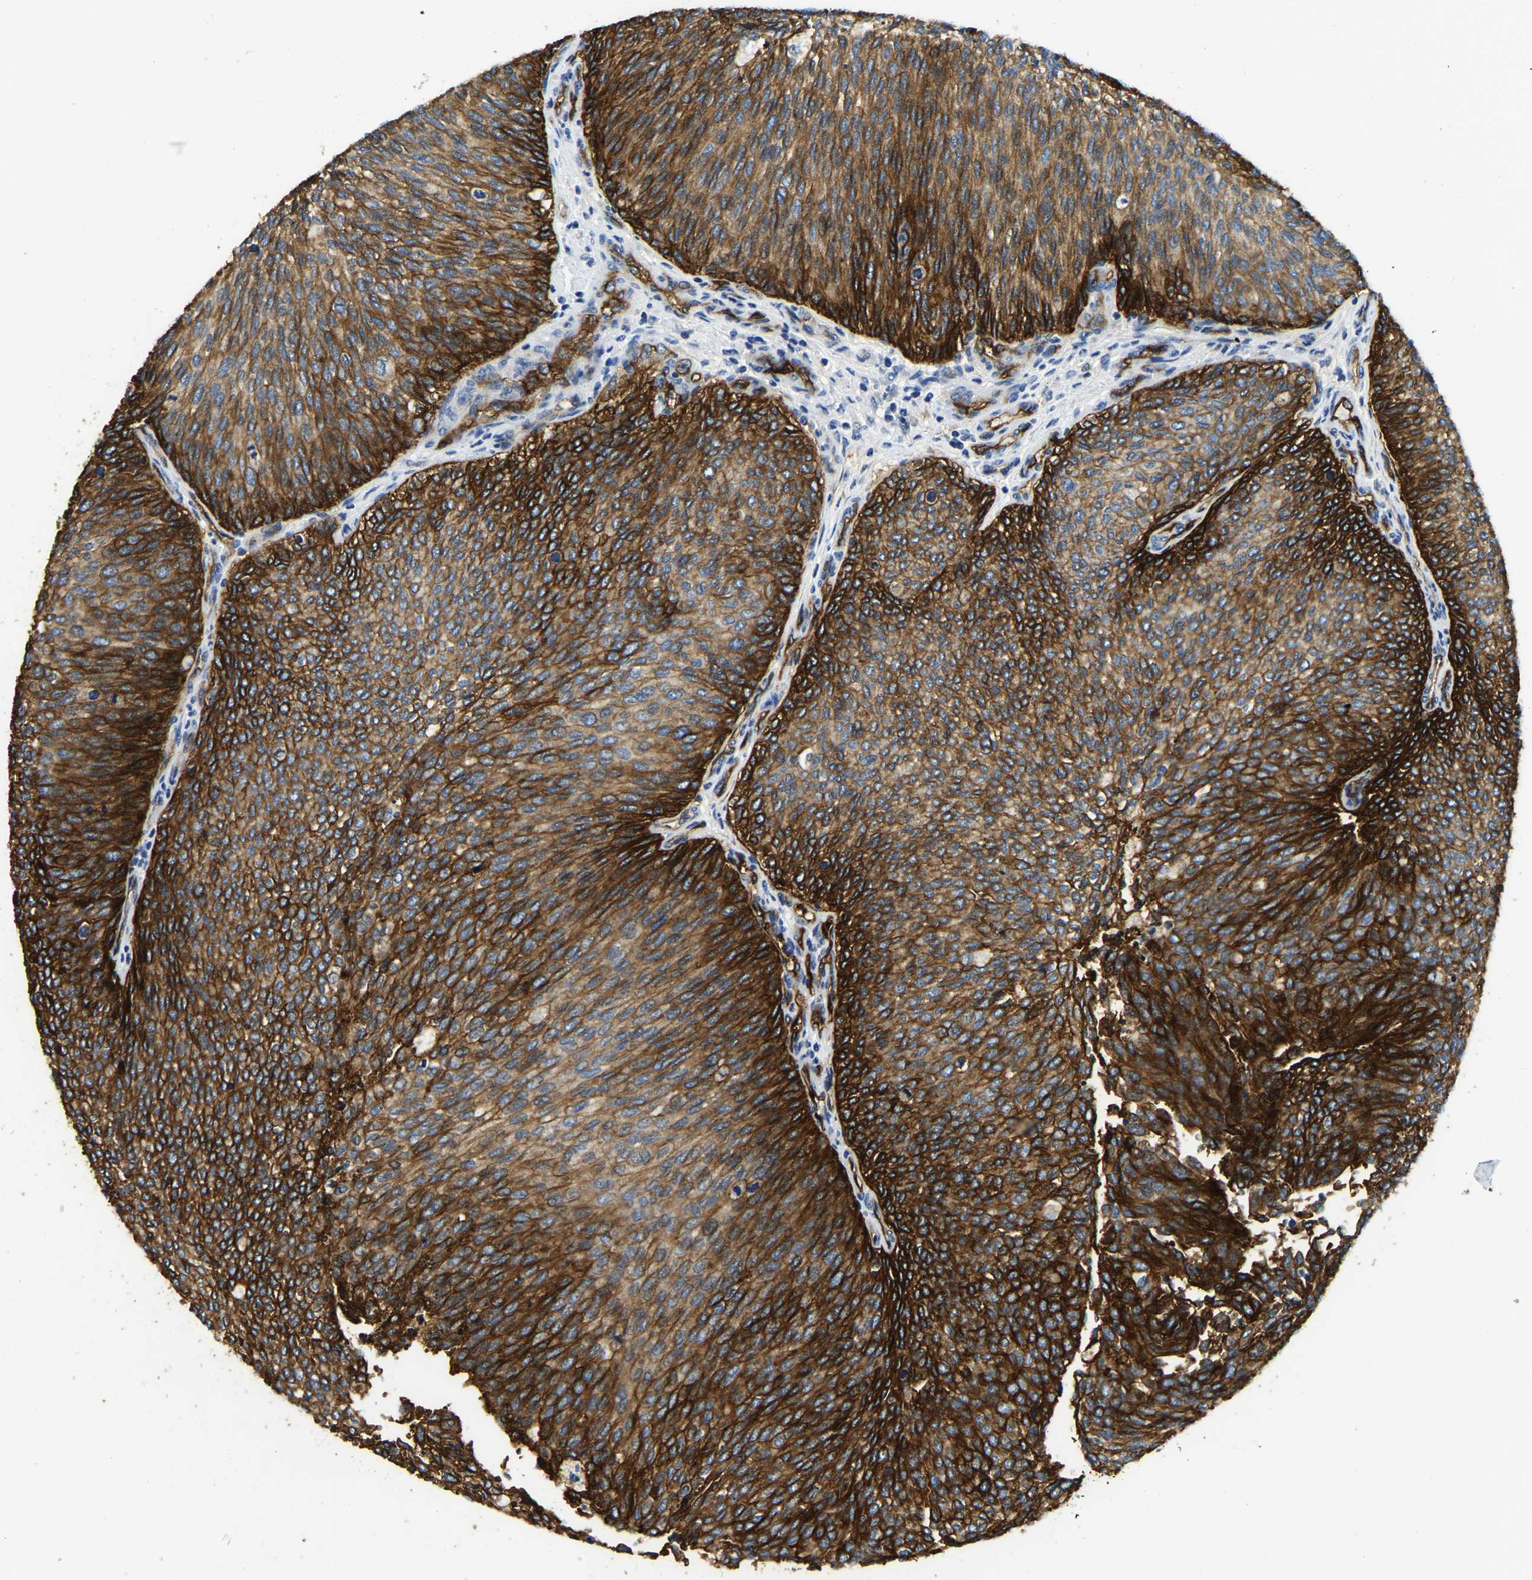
{"staining": {"intensity": "strong", "quantity": ">75%", "location": "cytoplasmic/membranous"}, "tissue": "urothelial cancer", "cell_type": "Tumor cells", "image_type": "cancer", "snomed": [{"axis": "morphology", "description": "Urothelial carcinoma, Low grade"}, {"axis": "topography", "description": "Urinary bladder"}], "caption": "High-magnification brightfield microscopy of urothelial cancer stained with DAB (brown) and counterstained with hematoxylin (blue). tumor cells exhibit strong cytoplasmic/membranous expression is present in approximately>75% of cells.", "gene": "ITGA2", "patient": {"sex": "female", "age": 79}}